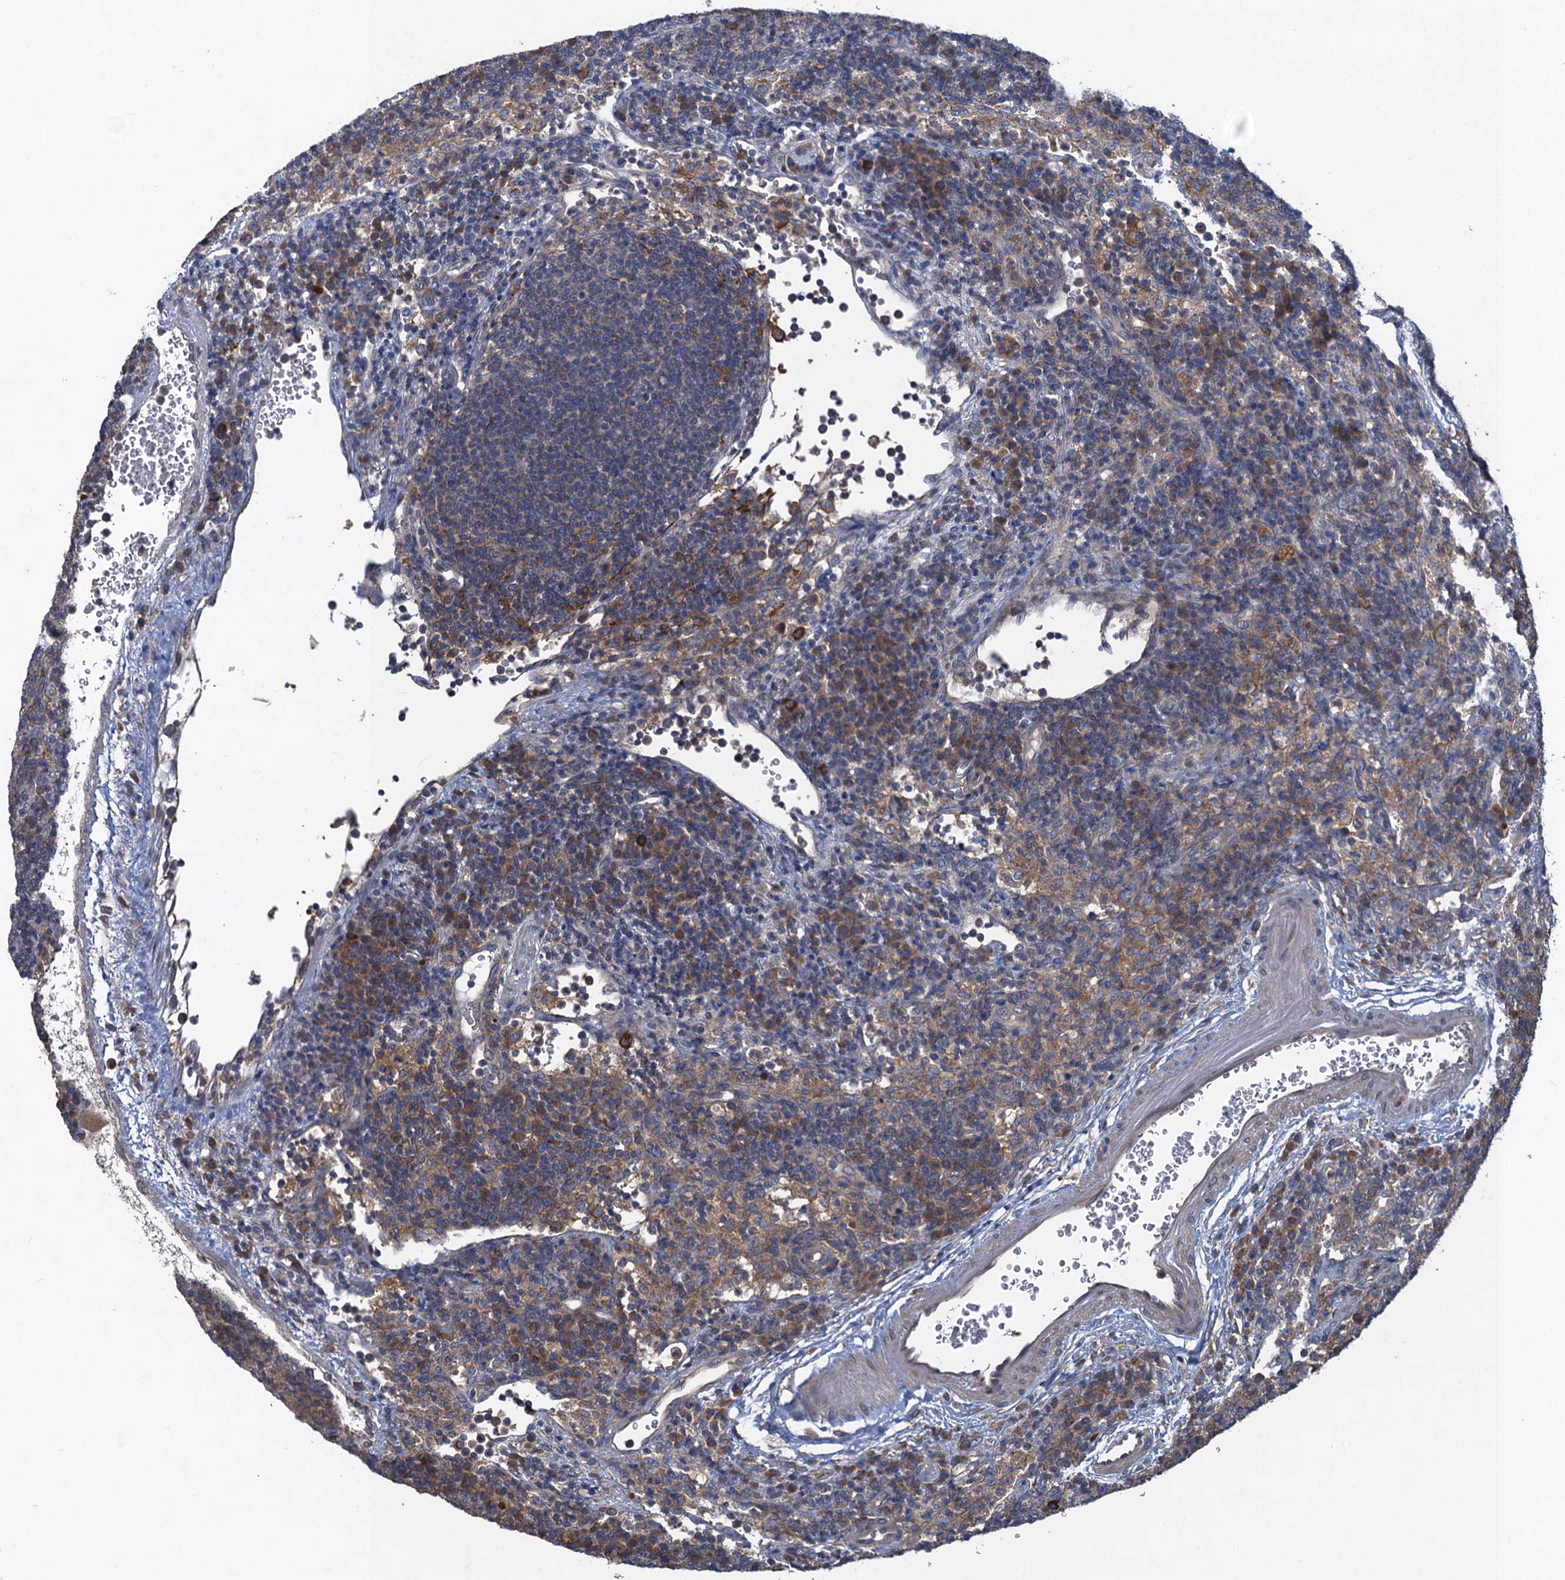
{"staining": {"intensity": "negative", "quantity": "none", "location": "none"}, "tissue": "lymph node", "cell_type": "Germinal center cells", "image_type": "normal", "snomed": [{"axis": "morphology", "description": "Normal tissue, NOS"}, {"axis": "topography", "description": "Lymph node"}], "caption": "Lymph node stained for a protein using immunohistochemistry displays no positivity germinal center cells.", "gene": "SNAP29", "patient": {"sex": "female", "age": 70}}